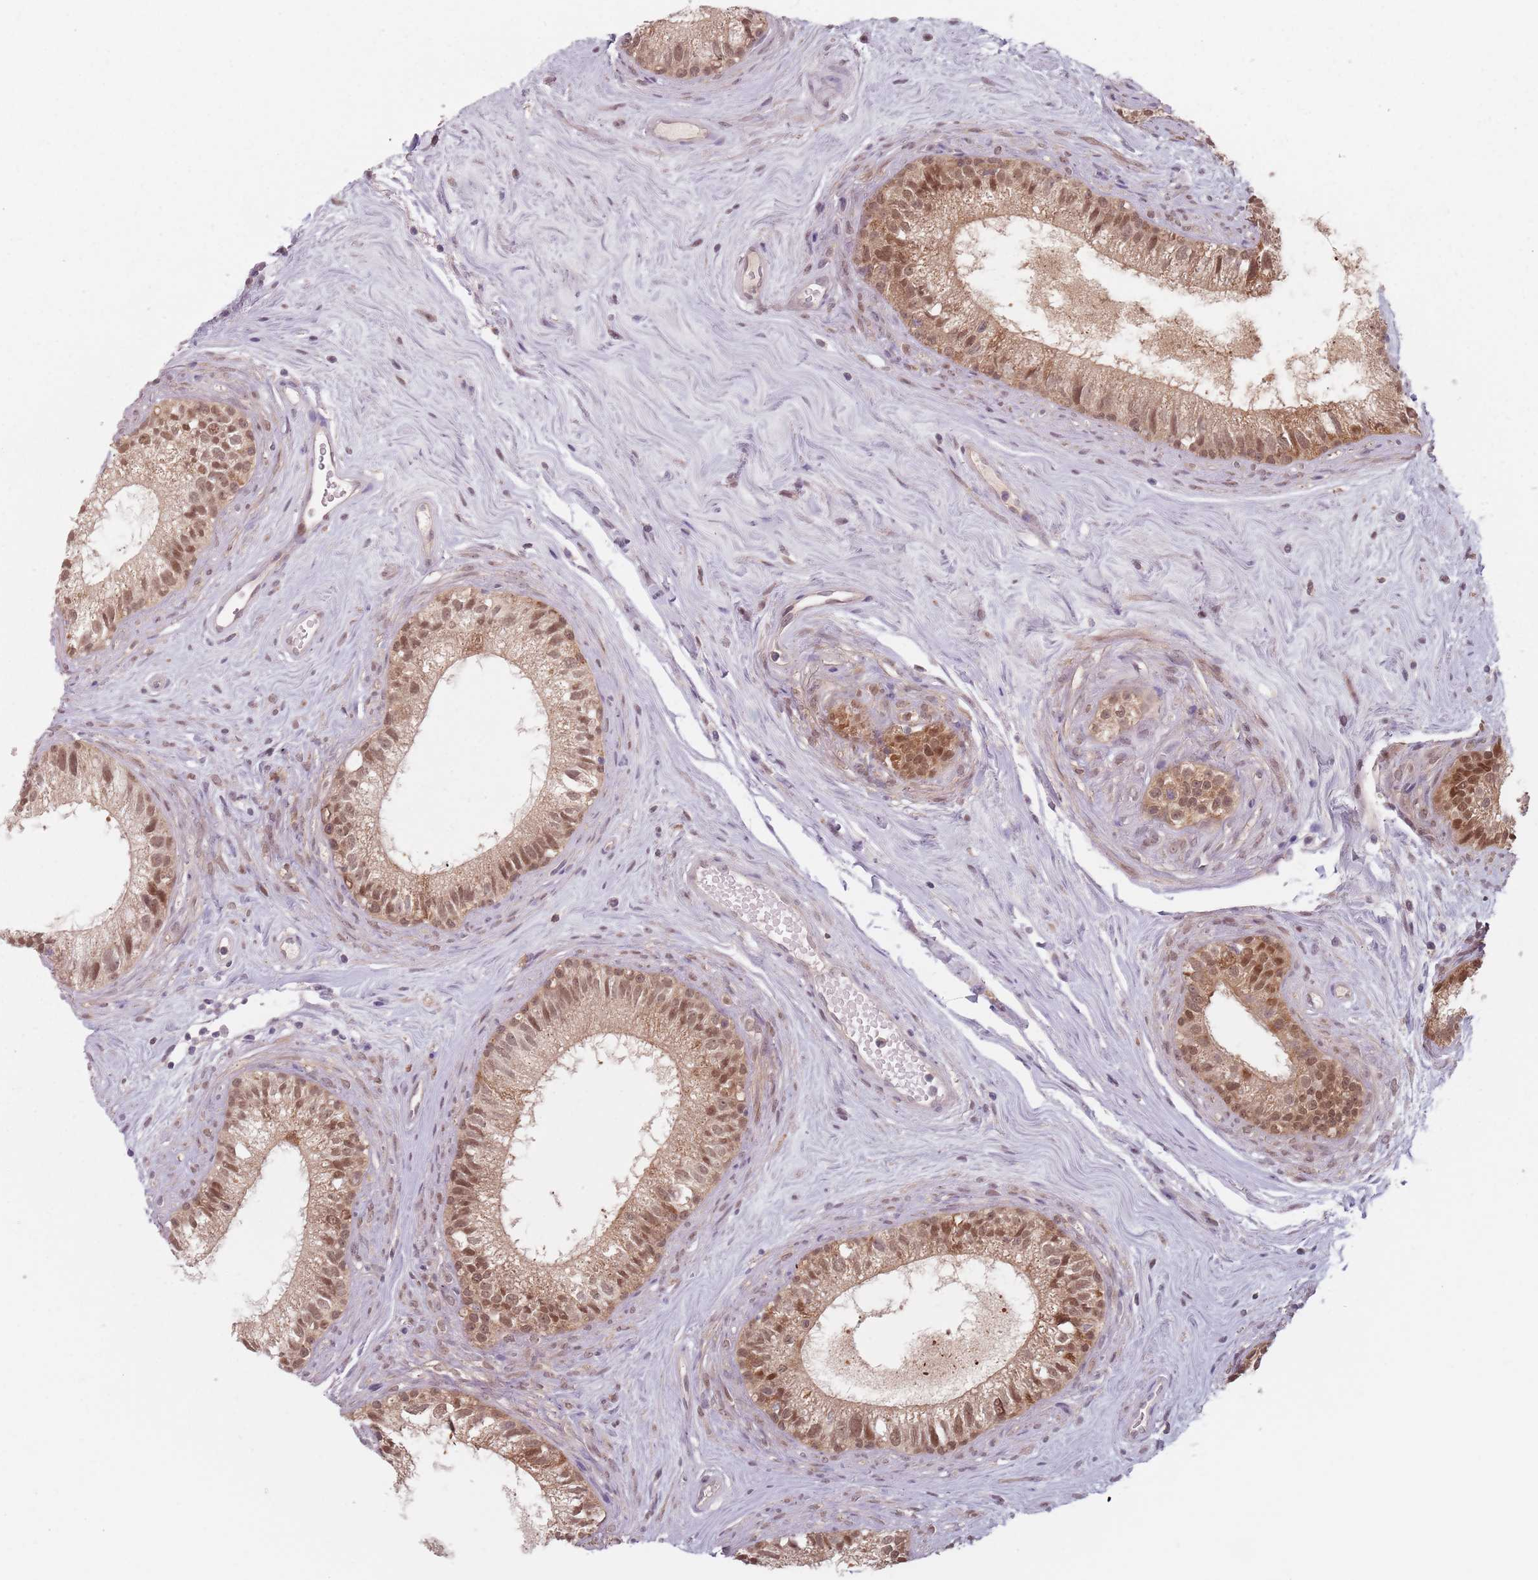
{"staining": {"intensity": "moderate", "quantity": ">75%", "location": "cytoplasmic/membranous,nuclear"}, "tissue": "epididymis", "cell_type": "Glandular cells", "image_type": "normal", "snomed": [{"axis": "morphology", "description": "Normal tissue, NOS"}, {"axis": "topography", "description": "Epididymis"}], "caption": "Human epididymis stained for a protein (brown) demonstrates moderate cytoplasmic/membranous,nuclear positive positivity in approximately >75% of glandular cells.", "gene": "NAXE", "patient": {"sex": "male", "age": 71}}